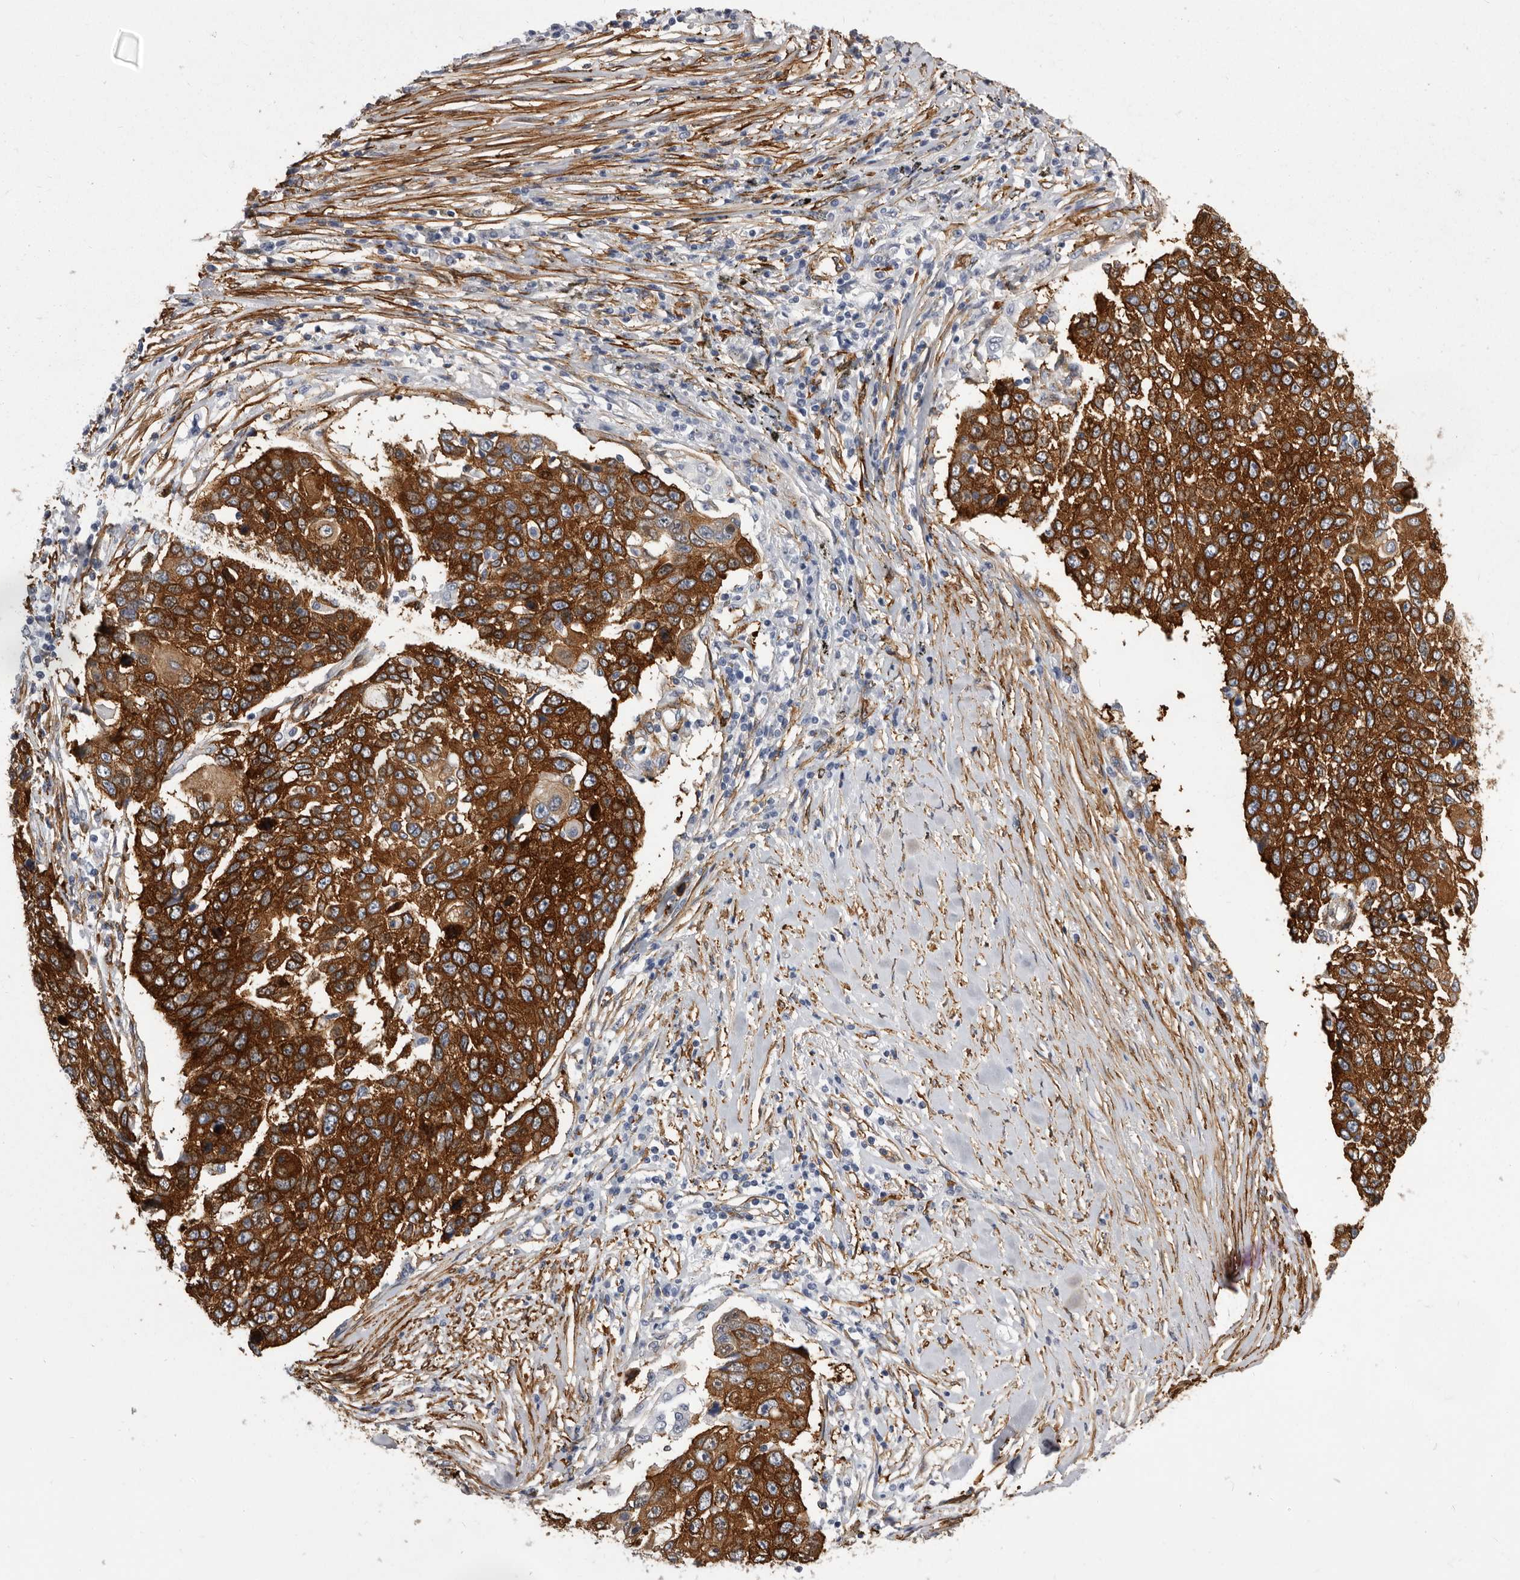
{"staining": {"intensity": "strong", "quantity": ">75%", "location": "cytoplasmic/membranous"}, "tissue": "lung cancer", "cell_type": "Tumor cells", "image_type": "cancer", "snomed": [{"axis": "morphology", "description": "Squamous cell carcinoma, NOS"}, {"axis": "topography", "description": "Lung"}], "caption": "DAB (3,3'-diaminobenzidine) immunohistochemical staining of human lung squamous cell carcinoma reveals strong cytoplasmic/membranous protein staining in about >75% of tumor cells. (Brightfield microscopy of DAB IHC at high magnification).", "gene": "ENAH", "patient": {"sex": "male", "age": 66}}